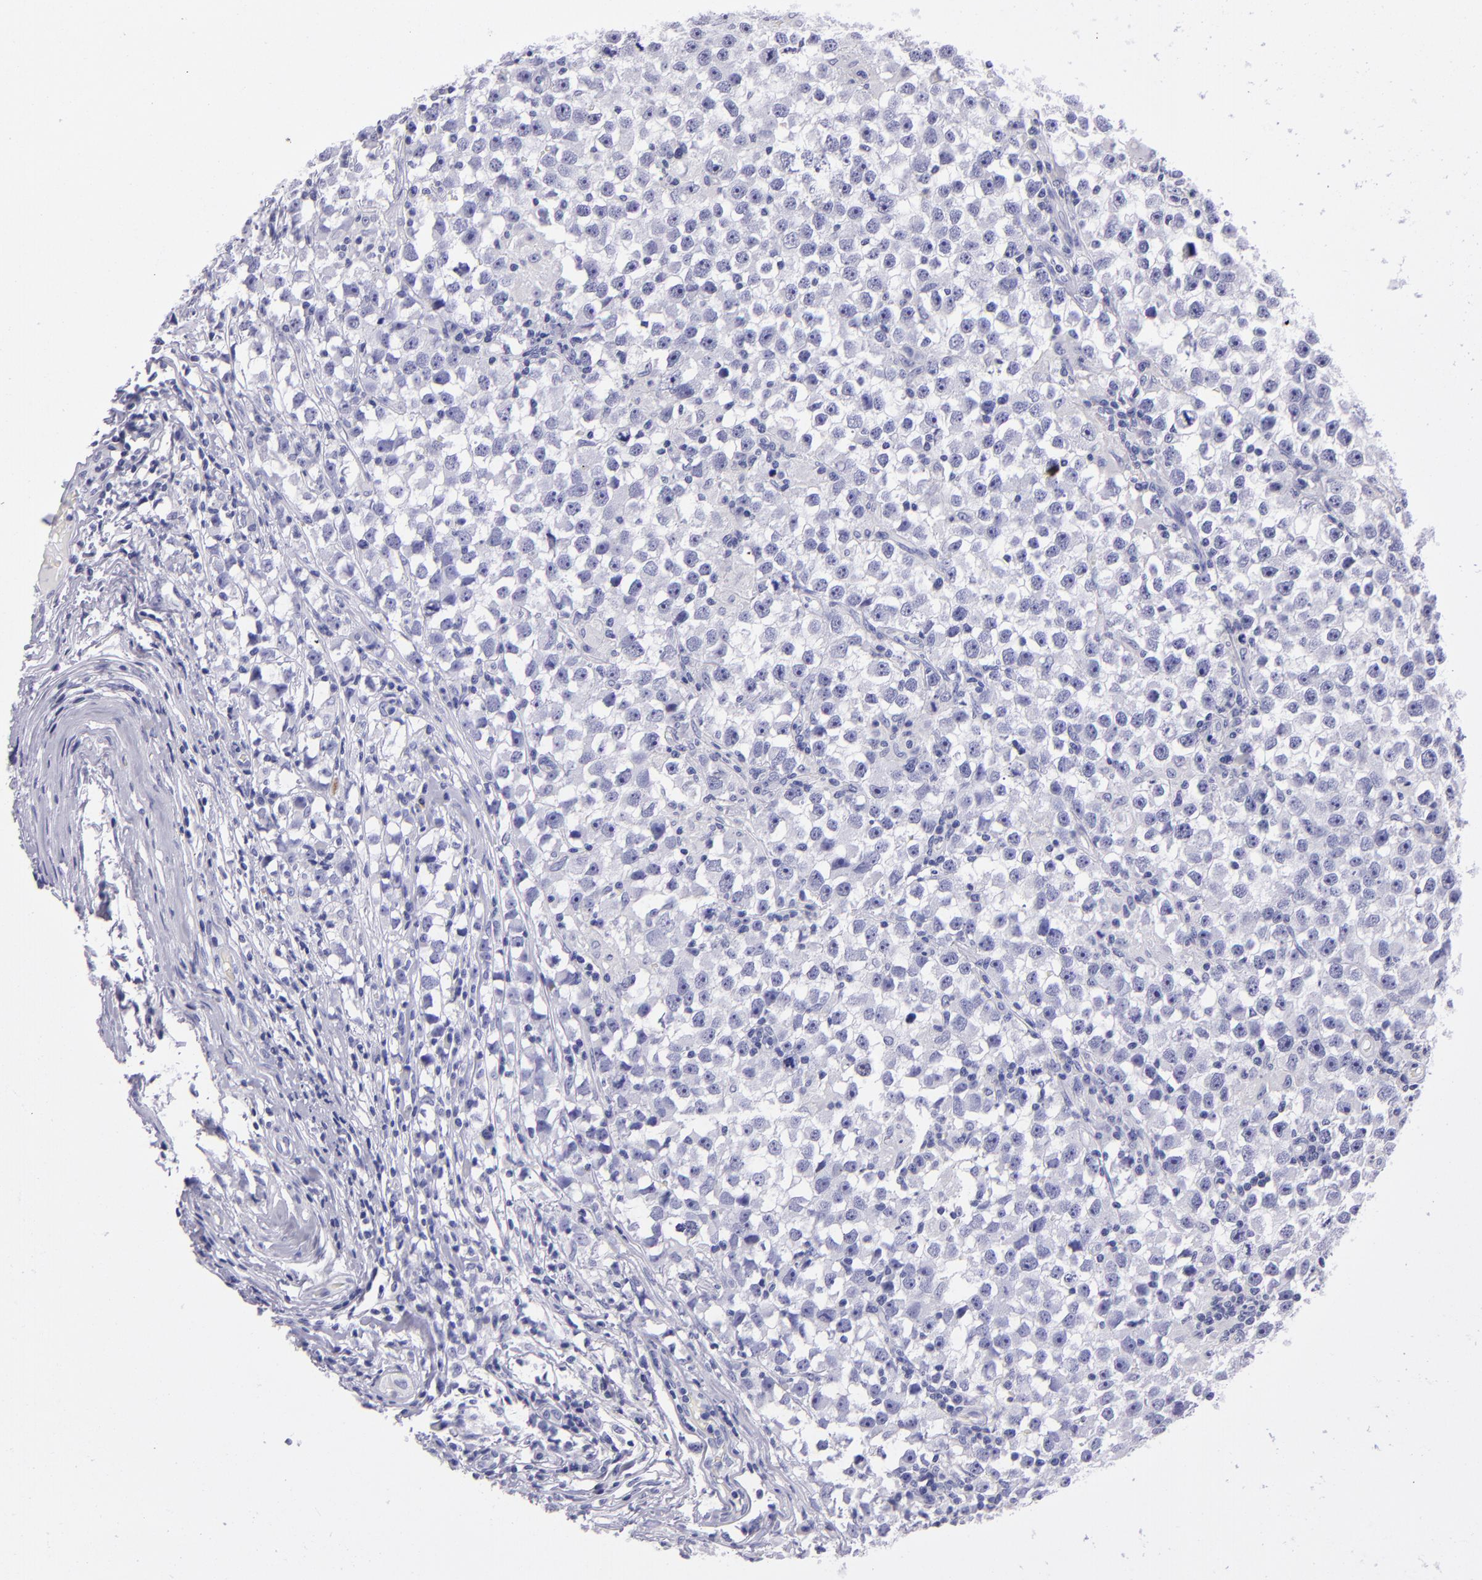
{"staining": {"intensity": "negative", "quantity": "none", "location": "none"}, "tissue": "testis cancer", "cell_type": "Tumor cells", "image_type": "cancer", "snomed": [{"axis": "morphology", "description": "Seminoma, NOS"}, {"axis": "topography", "description": "Testis"}], "caption": "Immunohistochemical staining of human seminoma (testis) shows no significant staining in tumor cells.", "gene": "TYRP1", "patient": {"sex": "male", "age": 33}}